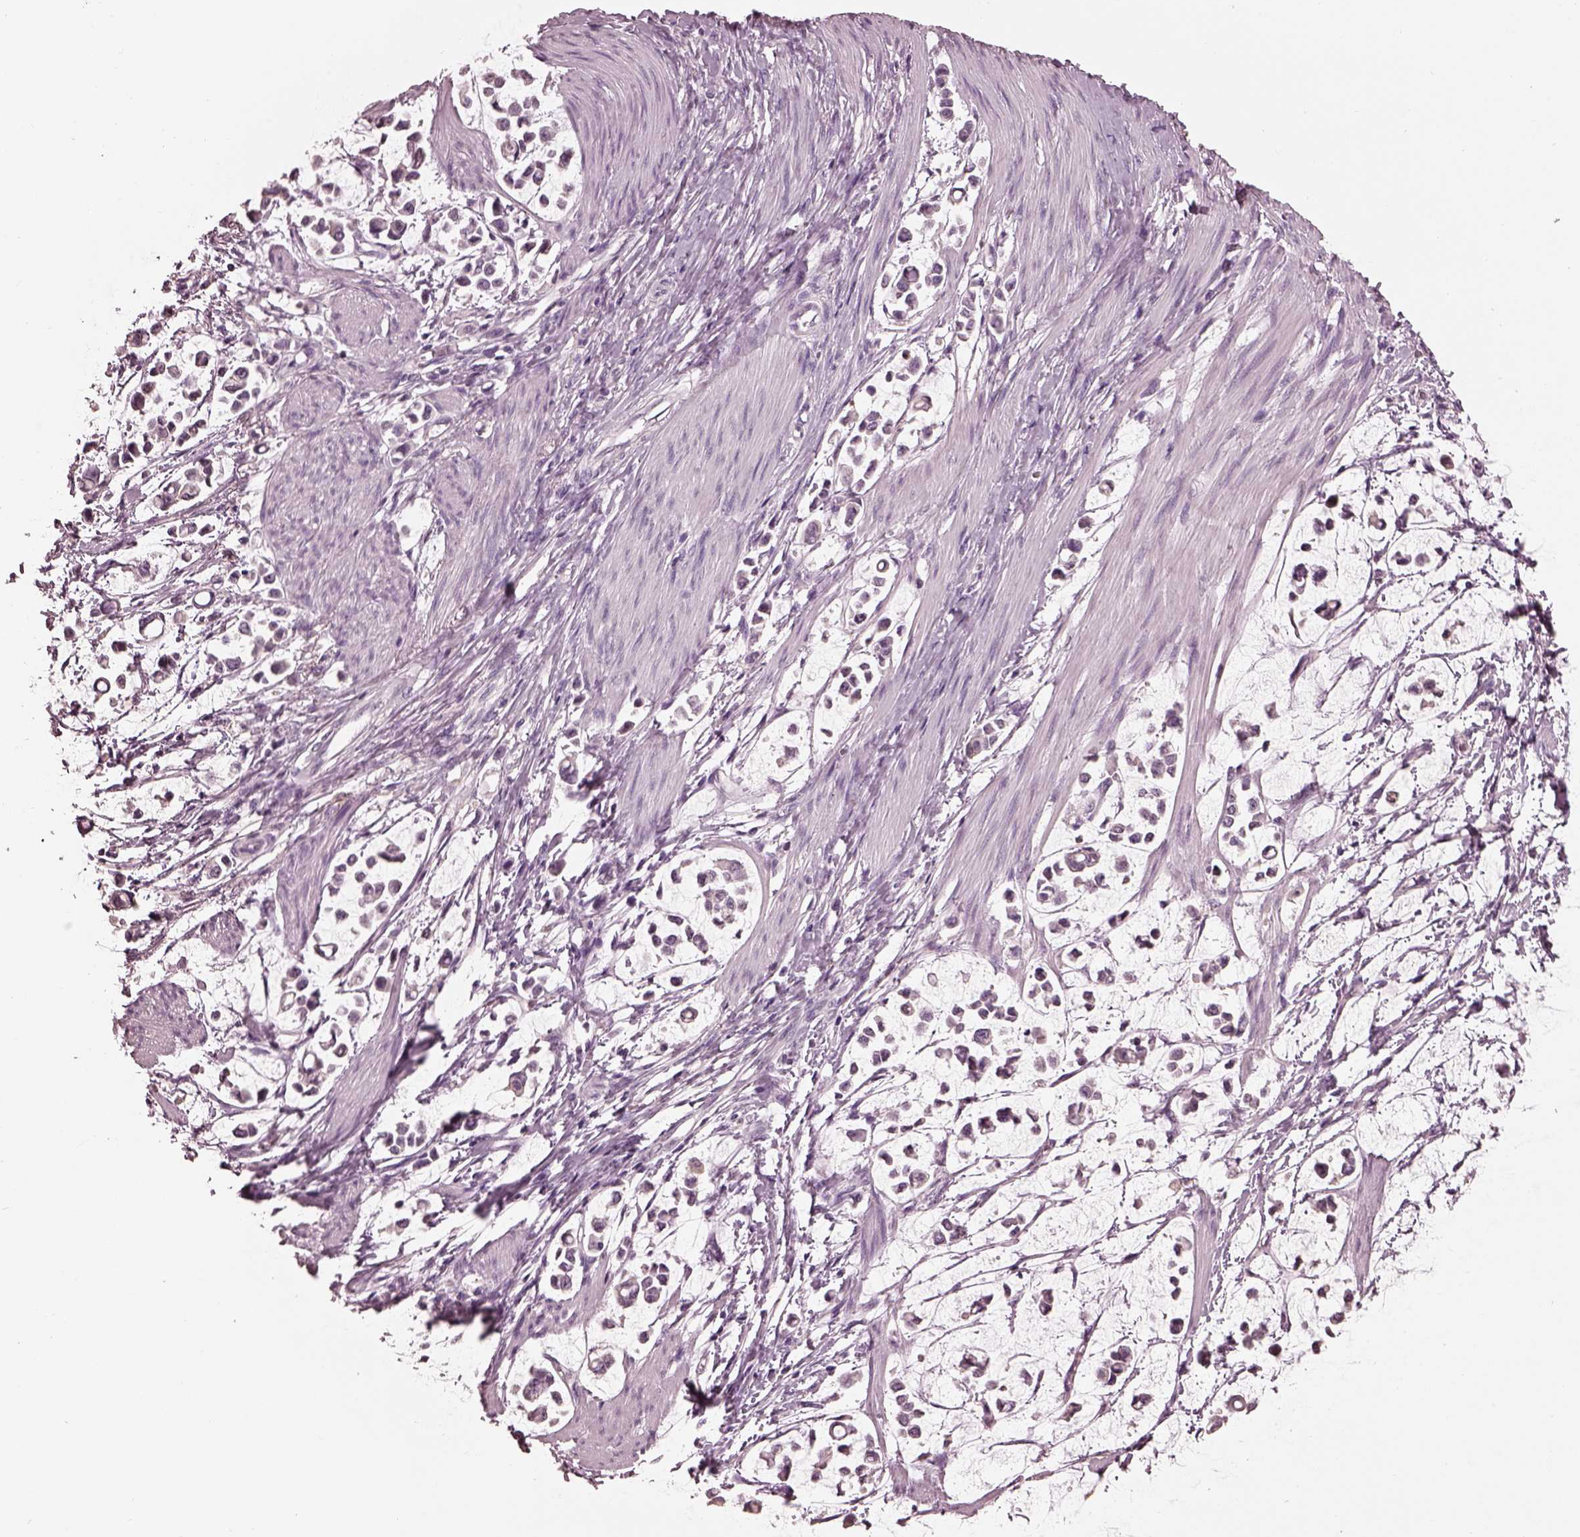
{"staining": {"intensity": "negative", "quantity": "none", "location": "none"}, "tissue": "stomach cancer", "cell_type": "Tumor cells", "image_type": "cancer", "snomed": [{"axis": "morphology", "description": "Adenocarcinoma, NOS"}, {"axis": "topography", "description": "Stomach"}], "caption": "There is no significant expression in tumor cells of adenocarcinoma (stomach).", "gene": "TSKS", "patient": {"sex": "male", "age": 82}}